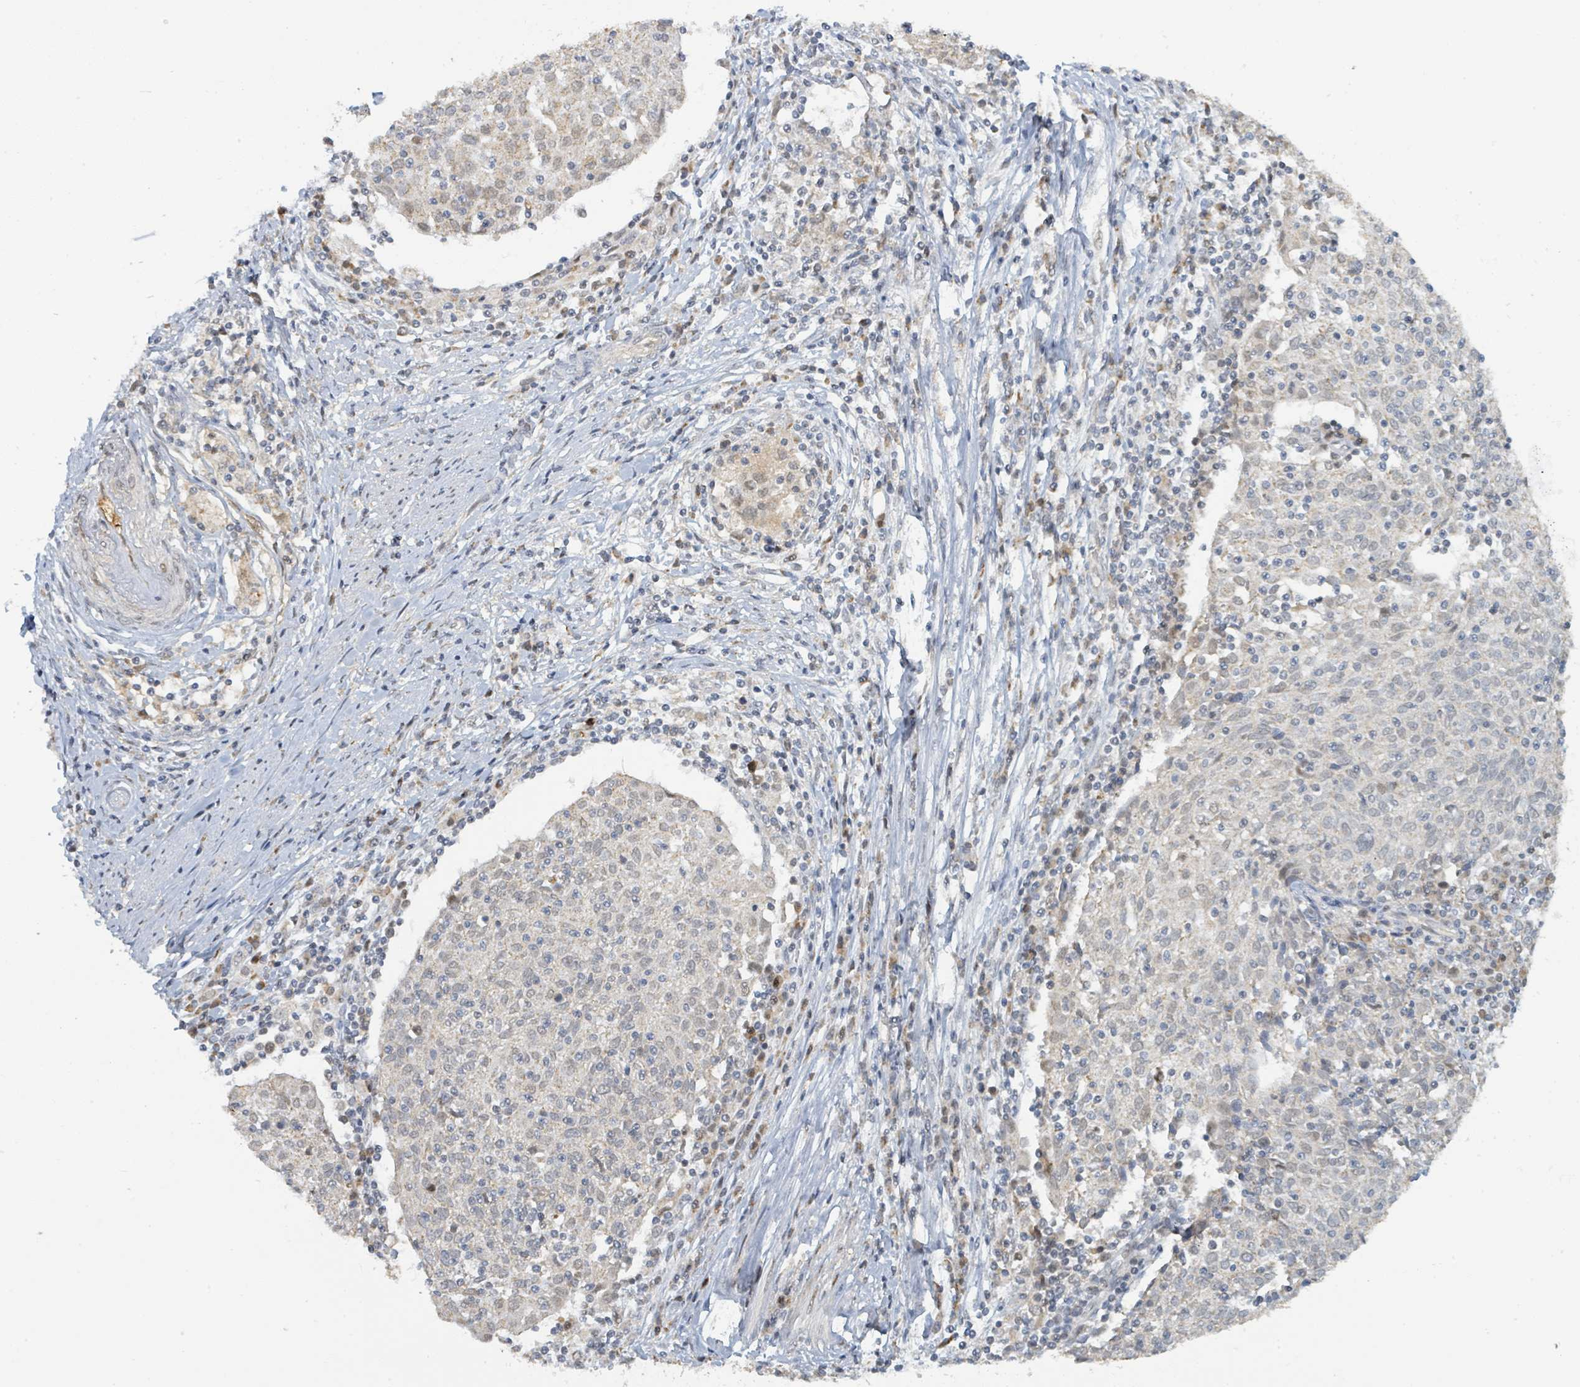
{"staining": {"intensity": "negative", "quantity": "none", "location": "none"}, "tissue": "cervical cancer", "cell_type": "Tumor cells", "image_type": "cancer", "snomed": [{"axis": "morphology", "description": "Squamous cell carcinoma, NOS"}, {"axis": "topography", "description": "Cervix"}], "caption": "Immunohistochemical staining of squamous cell carcinoma (cervical) reveals no significant expression in tumor cells. (Stains: DAB (3,3'-diaminobenzidine) immunohistochemistry with hematoxylin counter stain, Microscopy: brightfield microscopy at high magnification).", "gene": "PSMB7", "patient": {"sex": "female", "age": 52}}